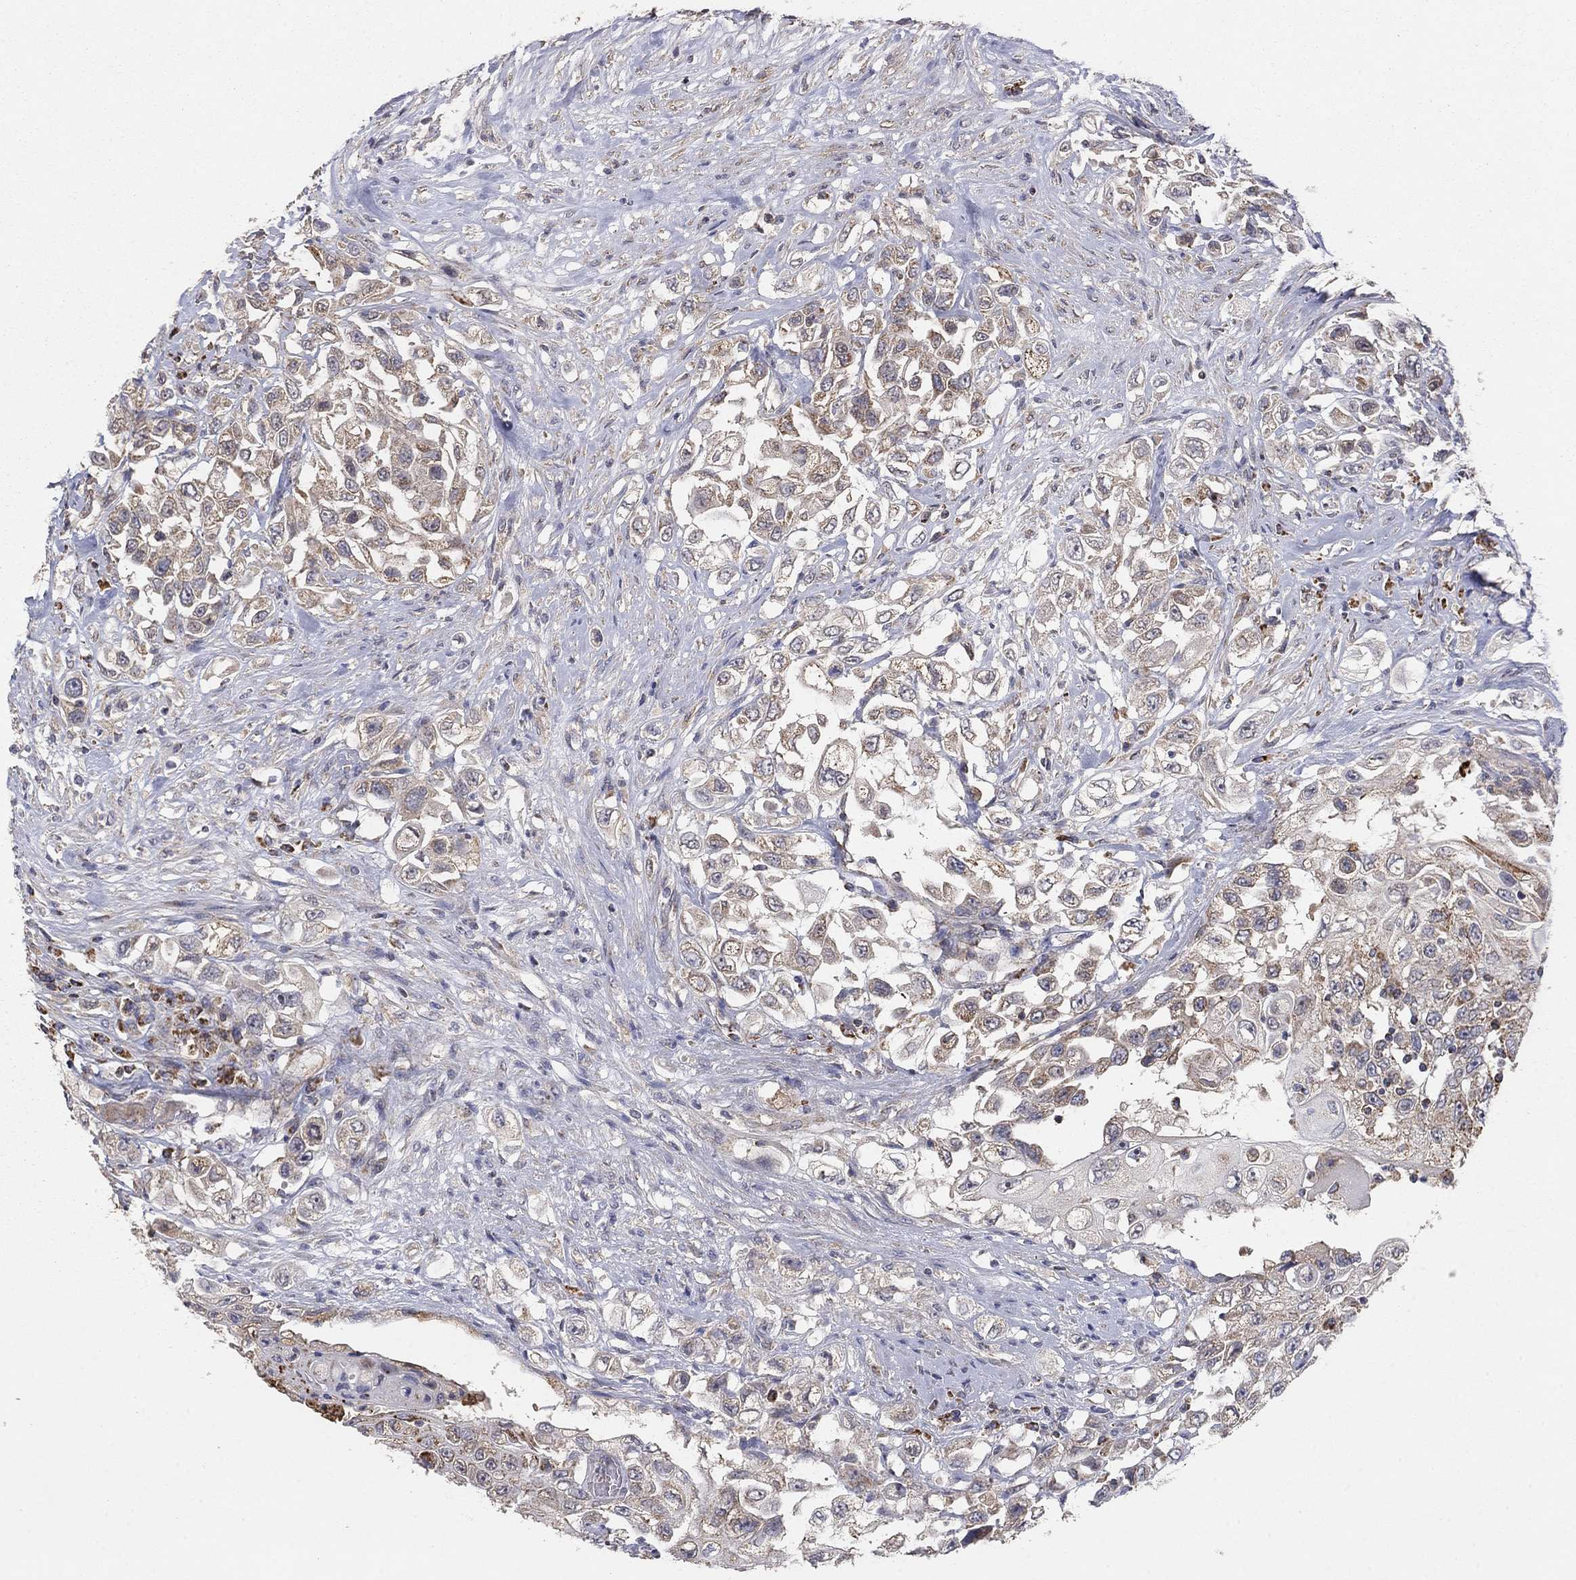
{"staining": {"intensity": "weak", "quantity": ">75%", "location": "cytoplasmic/membranous"}, "tissue": "urothelial cancer", "cell_type": "Tumor cells", "image_type": "cancer", "snomed": [{"axis": "morphology", "description": "Urothelial carcinoma, High grade"}, {"axis": "topography", "description": "Urinary bladder"}], "caption": "The histopathology image displays a brown stain indicating the presence of a protein in the cytoplasmic/membranous of tumor cells in urothelial carcinoma (high-grade).", "gene": "GPSM1", "patient": {"sex": "female", "age": 56}}